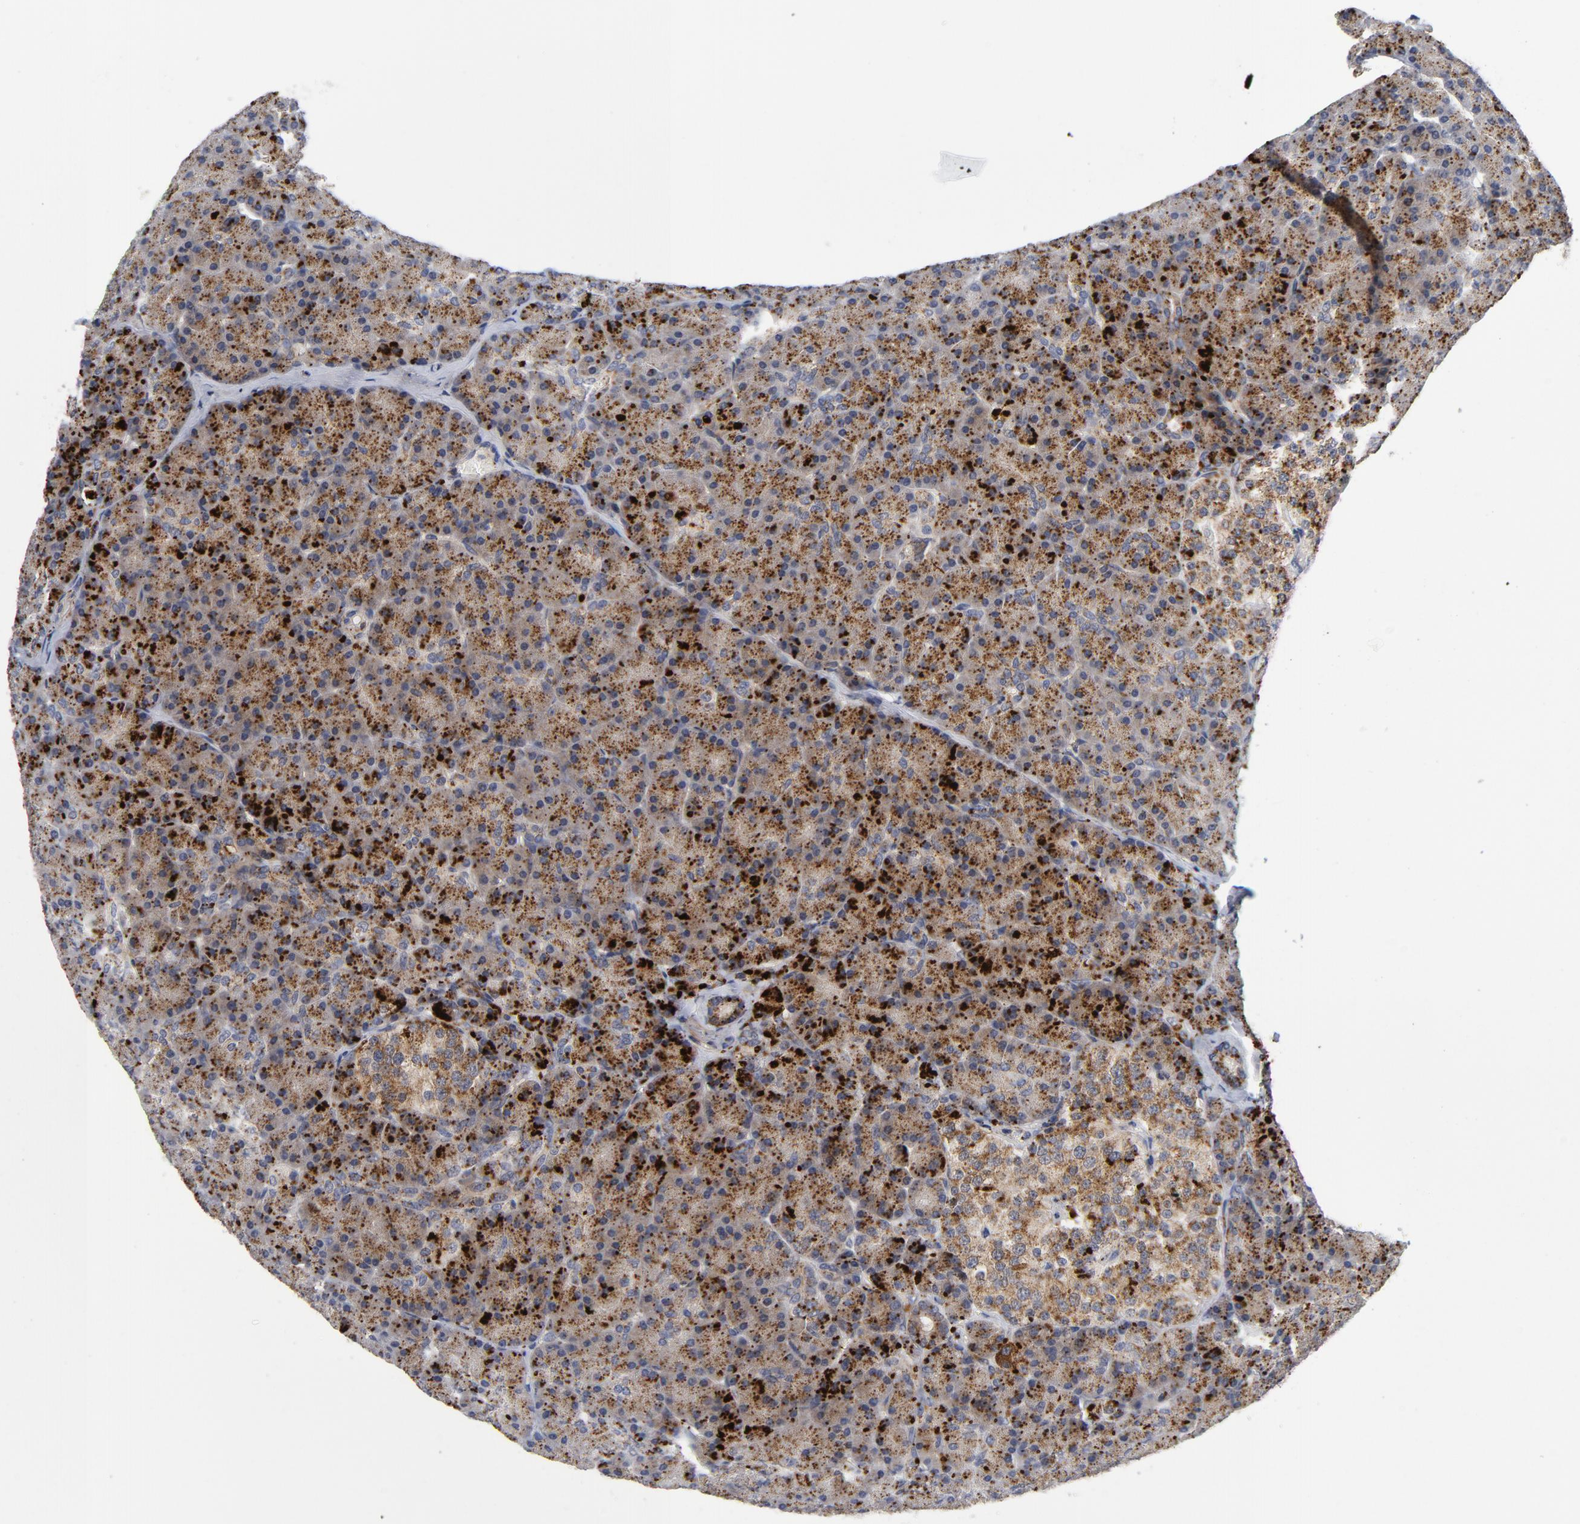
{"staining": {"intensity": "strong", "quantity": ">75%", "location": "cytoplasmic/membranous"}, "tissue": "pancreas", "cell_type": "Exocrine glandular cells", "image_type": "normal", "snomed": [{"axis": "morphology", "description": "Normal tissue, NOS"}, {"axis": "topography", "description": "Pancreas"}], "caption": "Strong cytoplasmic/membranous protein staining is present in about >75% of exocrine glandular cells in pancreas. (brown staining indicates protein expression, while blue staining denotes nuclei).", "gene": "AKT2", "patient": {"sex": "female", "age": 43}}